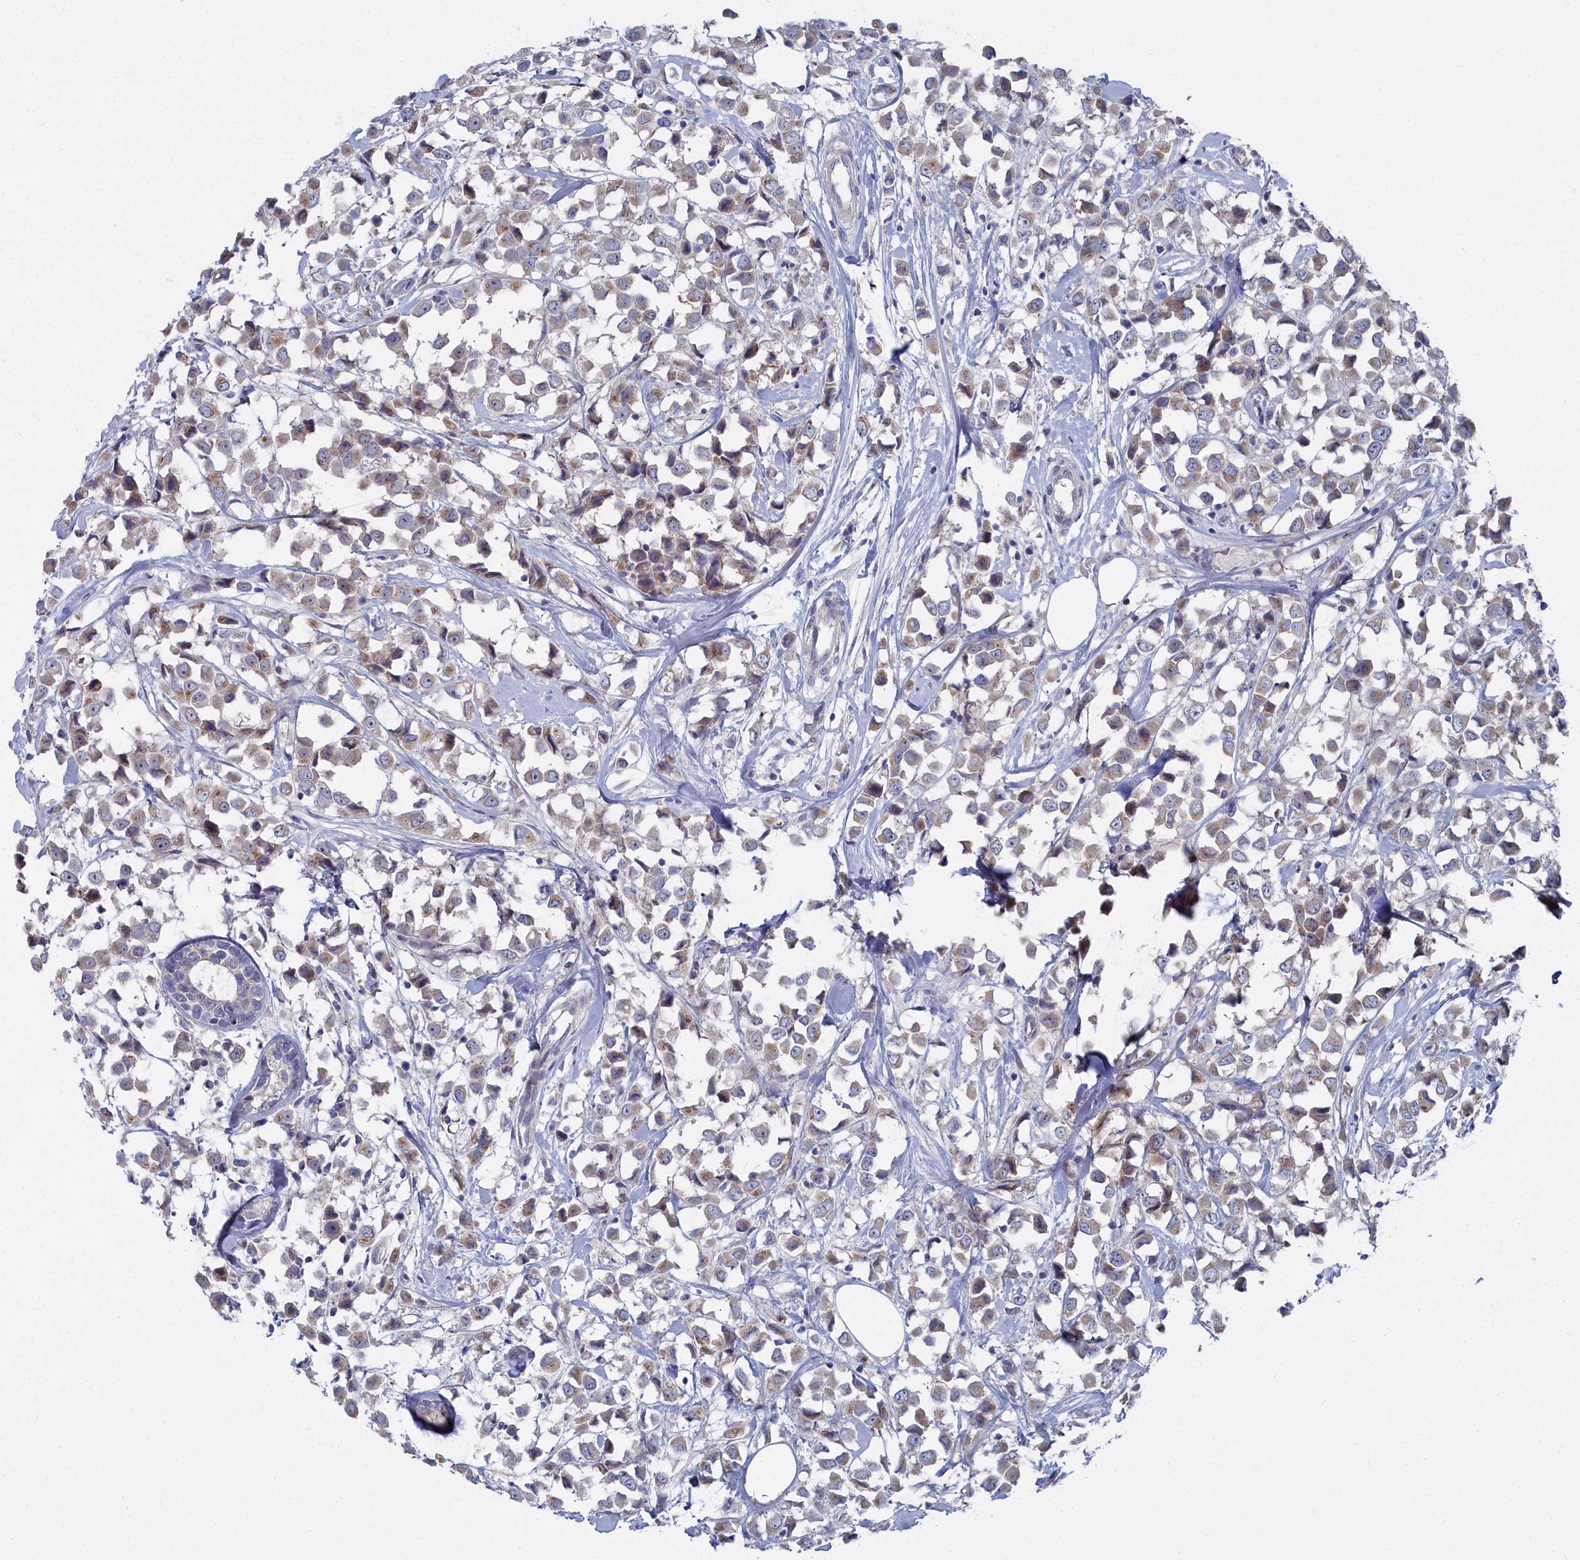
{"staining": {"intensity": "weak", "quantity": ">75%", "location": "cytoplasmic/membranous"}, "tissue": "breast cancer", "cell_type": "Tumor cells", "image_type": "cancer", "snomed": [{"axis": "morphology", "description": "Duct carcinoma"}, {"axis": "topography", "description": "Breast"}], "caption": "Breast infiltrating ductal carcinoma stained with a protein marker reveals weak staining in tumor cells.", "gene": "CCDC149", "patient": {"sex": "female", "age": 61}}